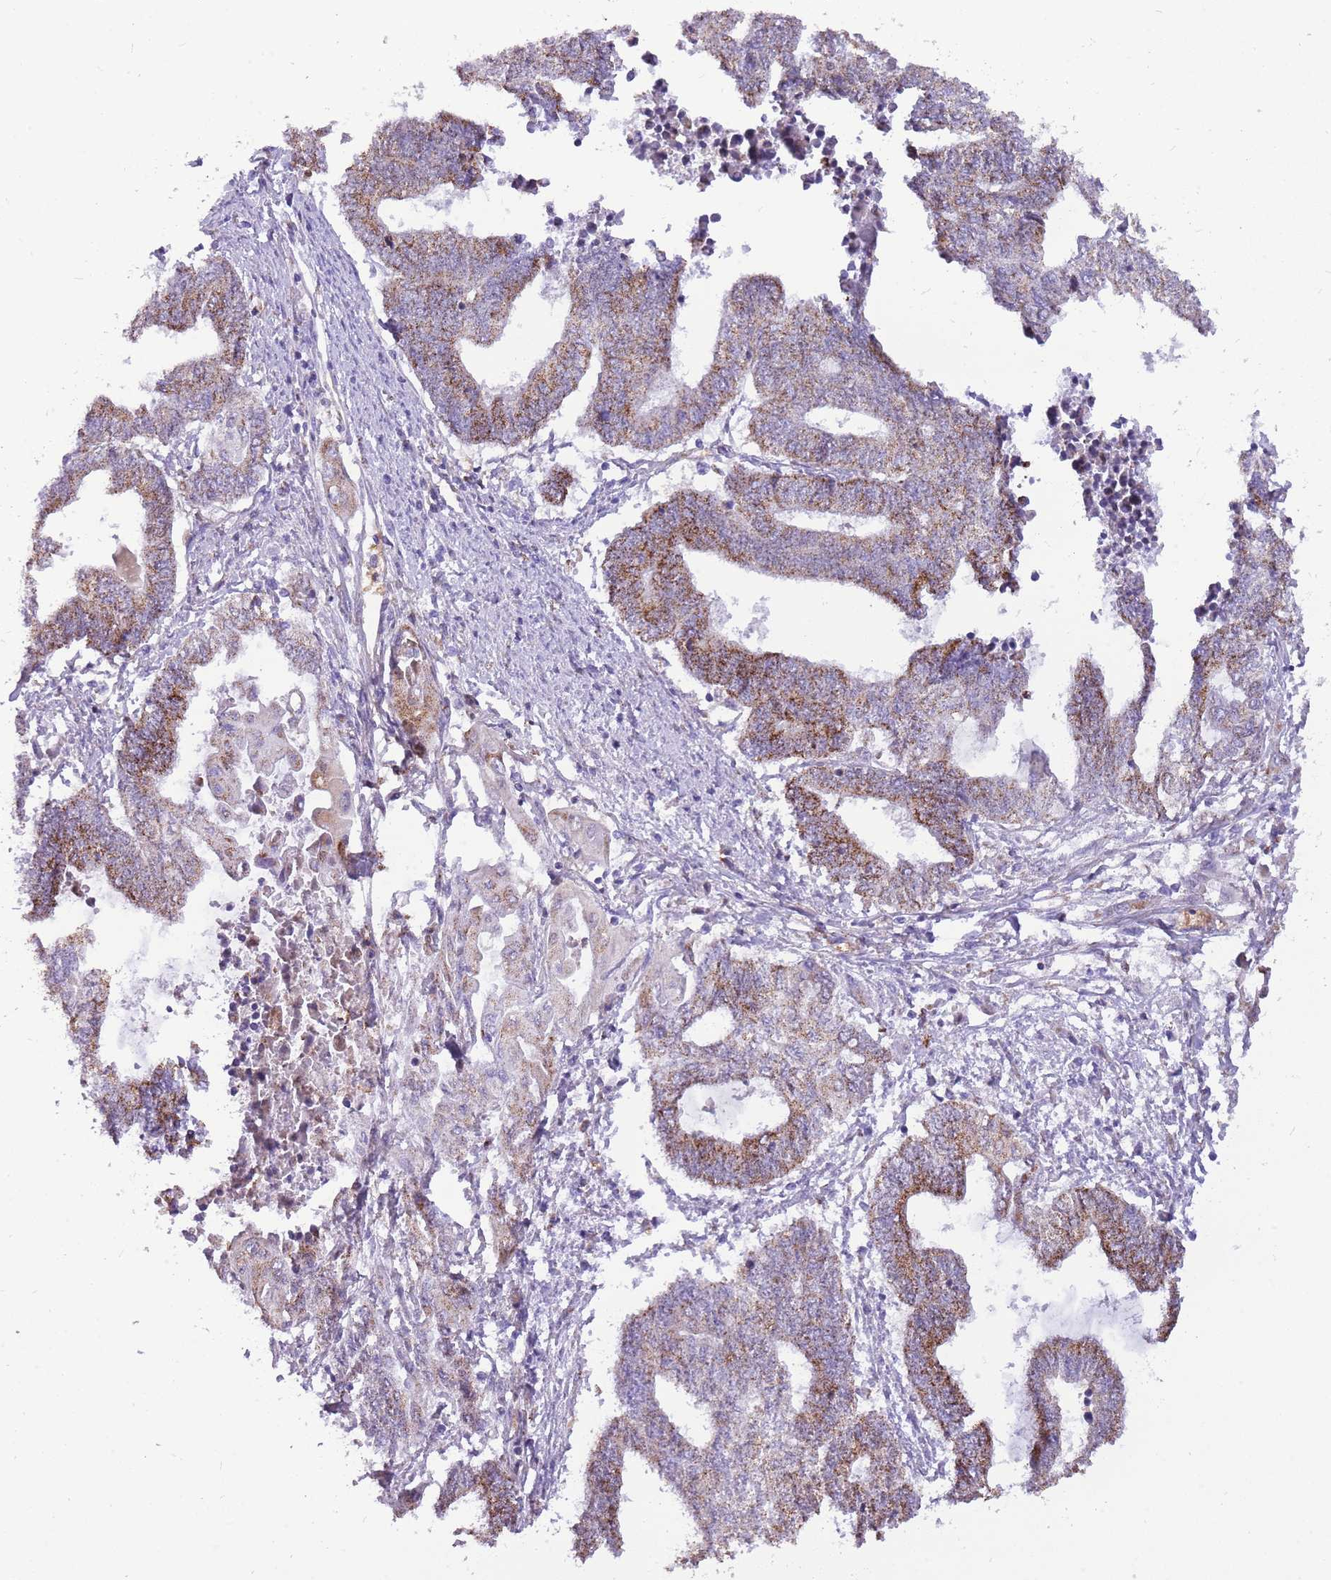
{"staining": {"intensity": "strong", "quantity": ">75%", "location": "cytoplasmic/membranous"}, "tissue": "endometrial cancer", "cell_type": "Tumor cells", "image_type": "cancer", "snomed": [{"axis": "morphology", "description": "Adenocarcinoma, NOS"}, {"axis": "topography", "description": "Uterus"}, {"axis": "topography", "description": "Endometrium"}], "caption": "There is high levels of strong cytoplasmic/membranous expression in tumor cells of endometrial cancer, as demonstrated by immunohistochemical staining (brown color).", "gene": "PCNX1", "patient": {"sex": "female", "age": 70}}